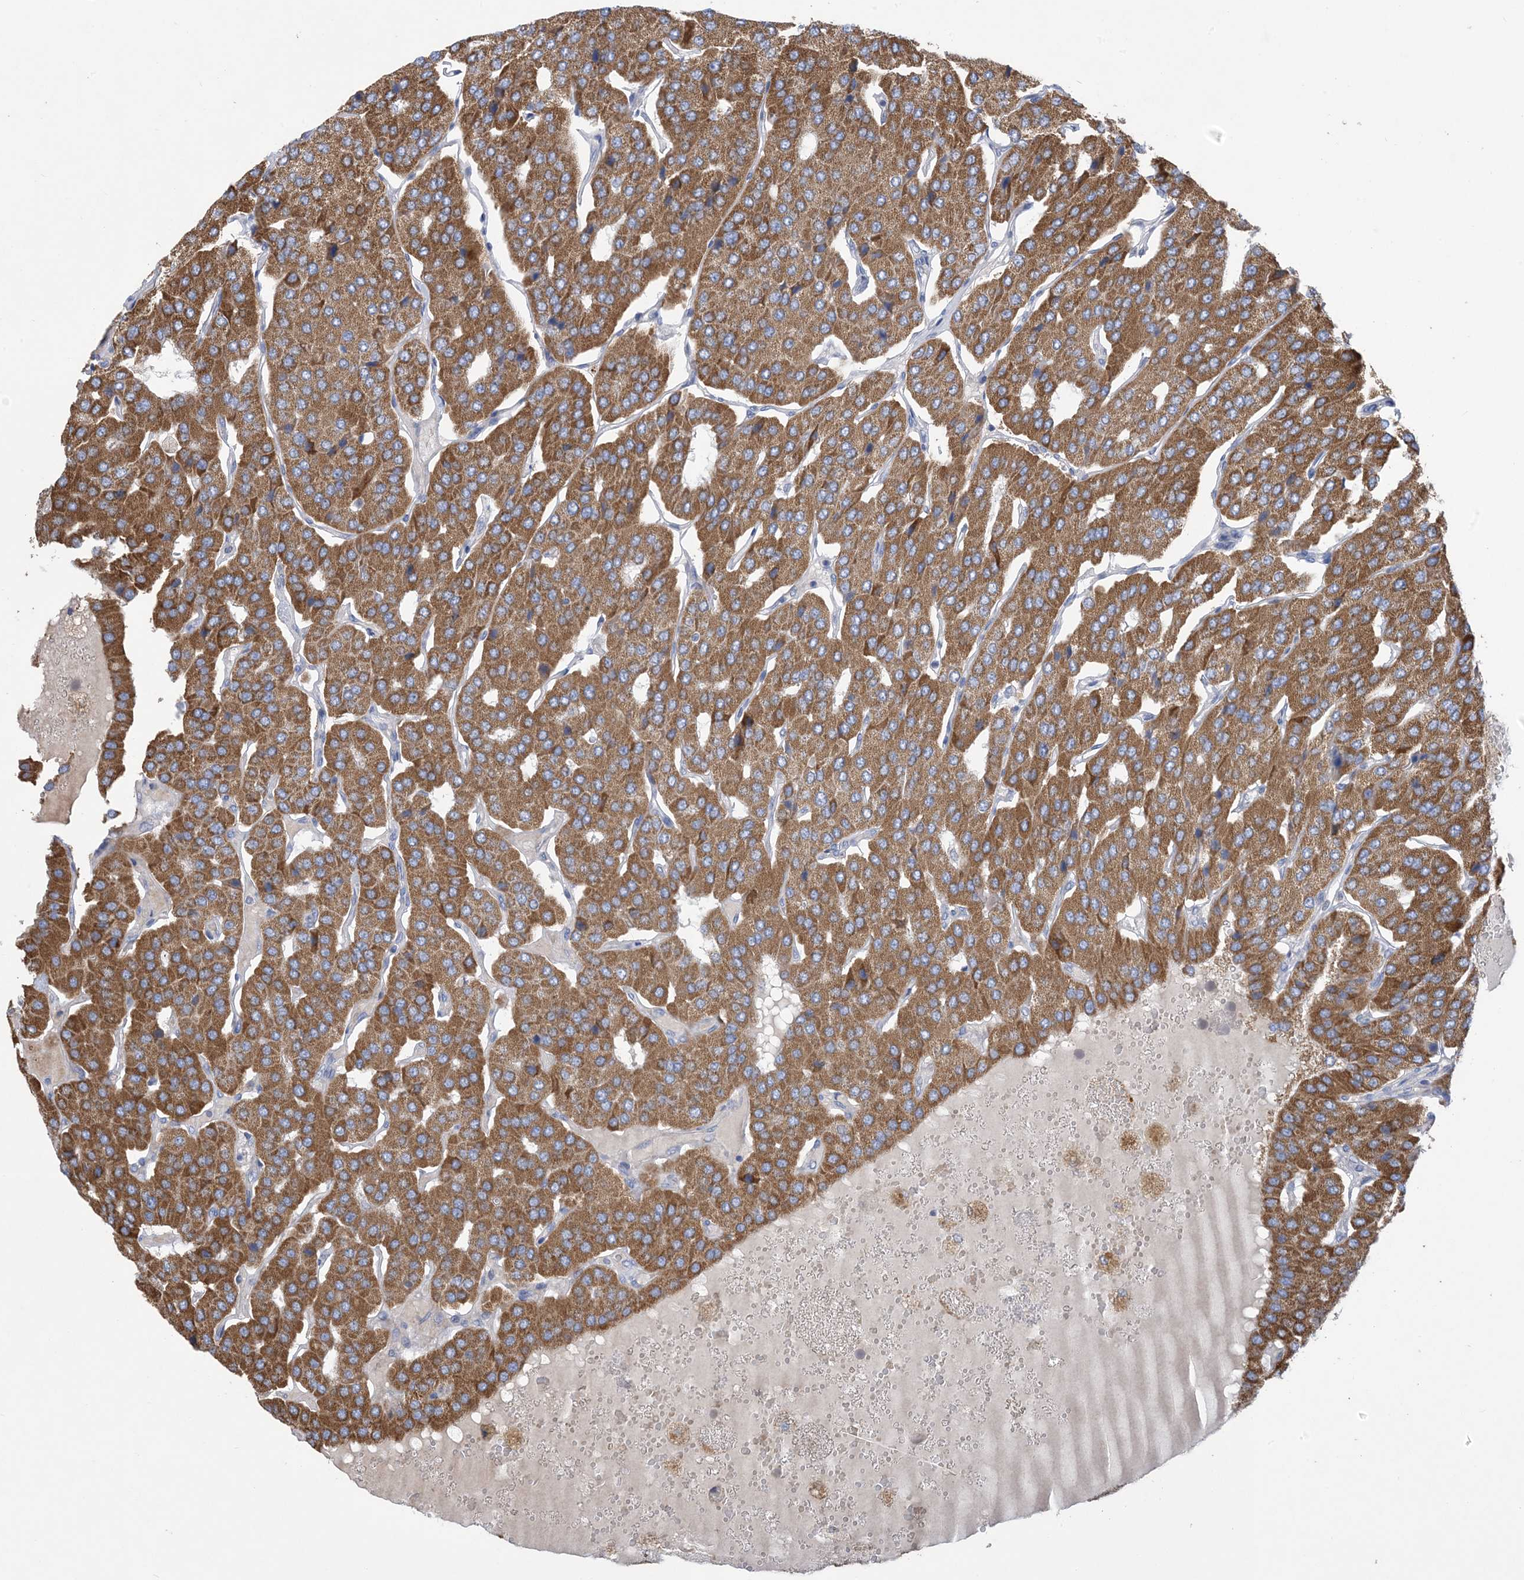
{"staining": {"intensity": "moderate", "quantity": ">75%", "location": "cytoplasmic/membranous"}, "tissue": "parathyroid gland", "cell_type": "Glandular cells", "image_type": "normal", "snomed": [{"axis": "morphology", "description": "Normal tissue, NOS"}, {"axis": "morphology", "description": "Adenoma, NOS"}, {"axis": "topography", "description": "Parathyroid gland"}], "caption": "IHC micrograph of normal parathyroid gland: parathyroid gland stained using immunohistochemistry displays medium levels of moderate protein expression localized specifically in the cytoplasmic/membranous of glandular cells, appearing as a cytoplasmic/membranous brown color.", "gene": "CLEC16A", "patient": {"sex": "female", "age": 86}}